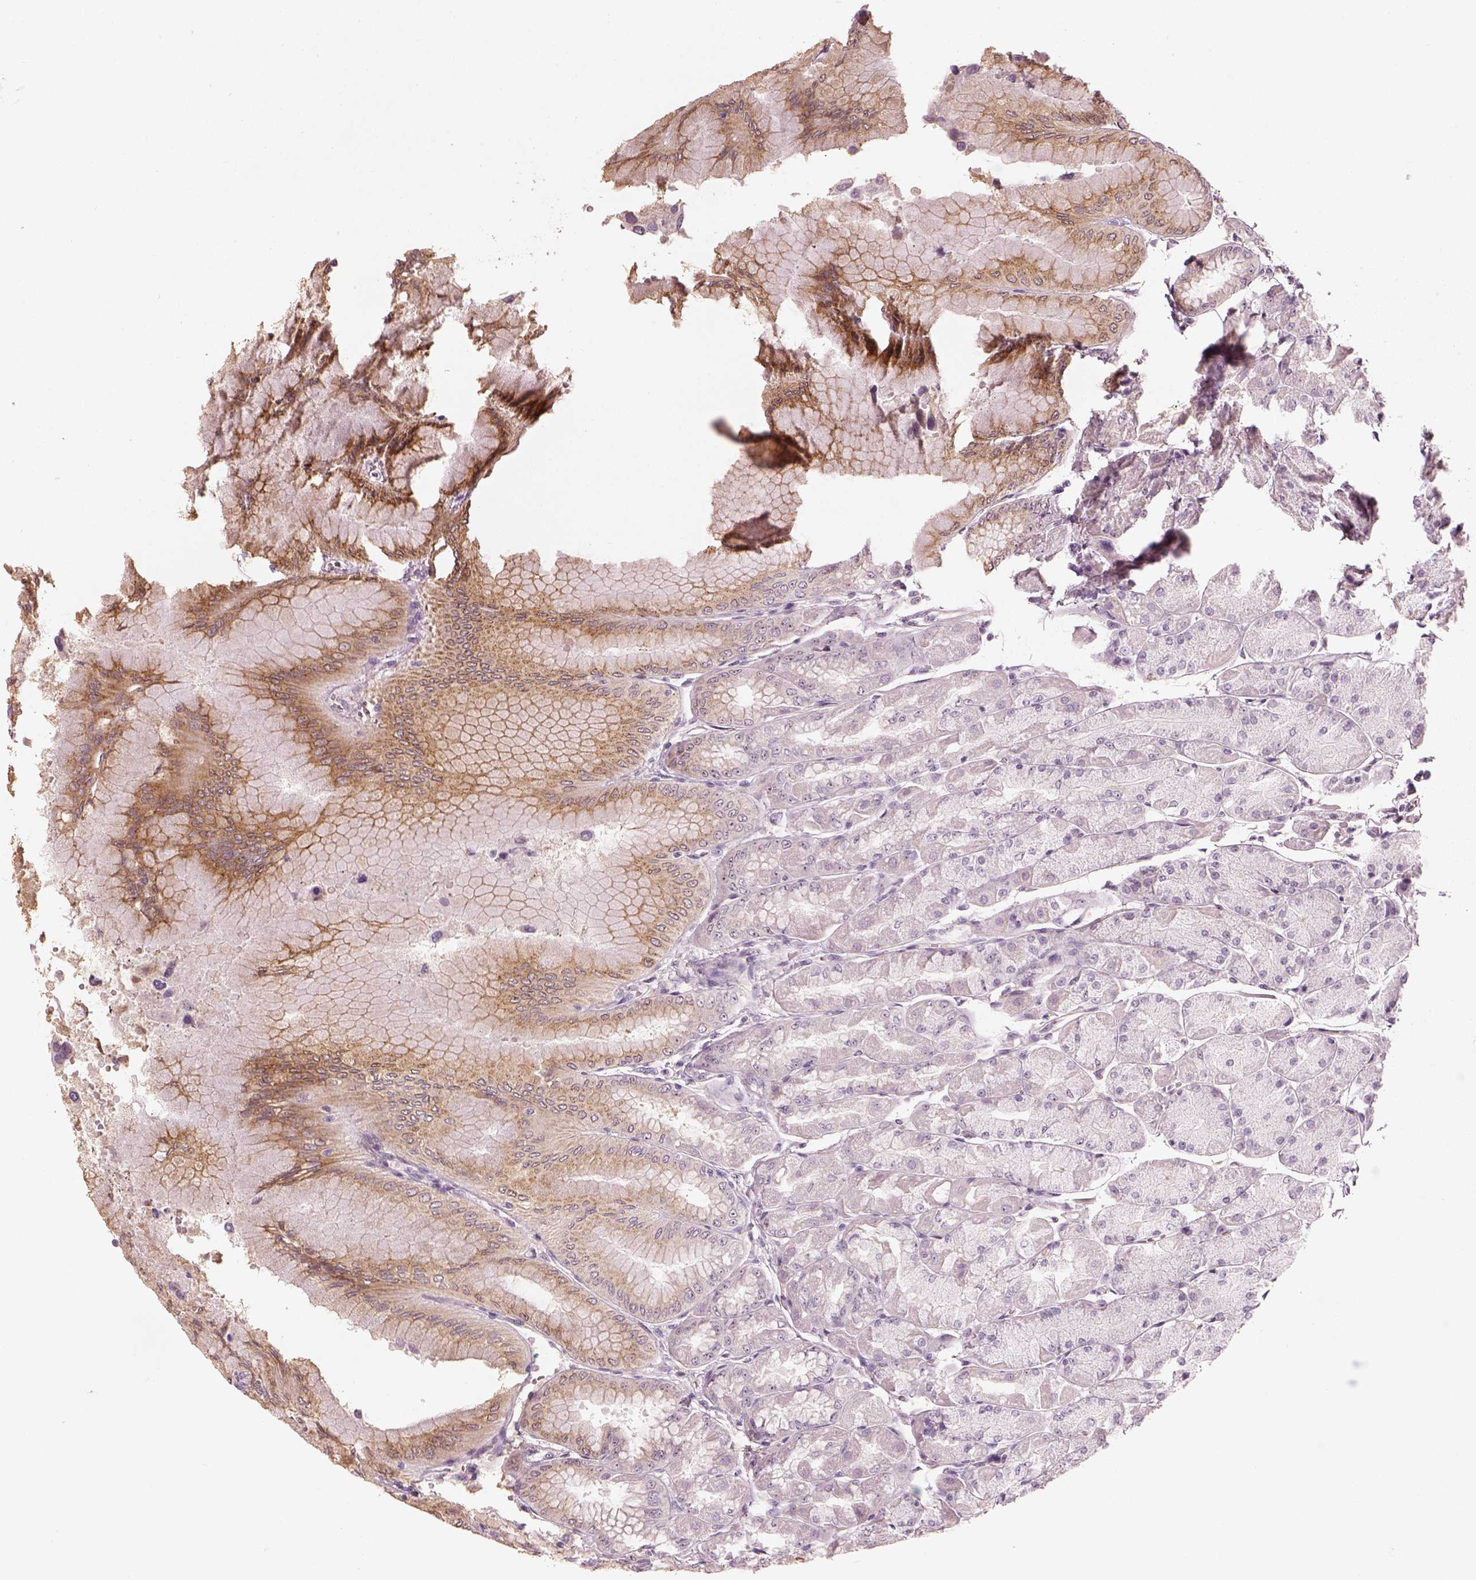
{"staining": {"intensity": "moderate", "quantity": "25%-75%", "location": "cytoplasmic/membranous"}, "tissue": "stomach", "cell_type": "Glandular cells", "image_type": "normal", "snomed": [{"axis": "morphology", "description": "Normal tissue, NOS"}, {"axis": "topography", "description": "Stomach, upper"}], "caption": "Immunohistochemical staining of benign human stomach exhibits 25%-75% levels of moderate cytoplasmic/membranous protein positivity in about 25%-75% of glandular cells. The protein of interest is stained brown, and the nuclei are stained in blue (DAB (3,3'-diaminobenzidine) IHC with brightfield microscopy, high magnification).", "gene": "CDS1", "patient": {"sex": "male", "age": 60}}